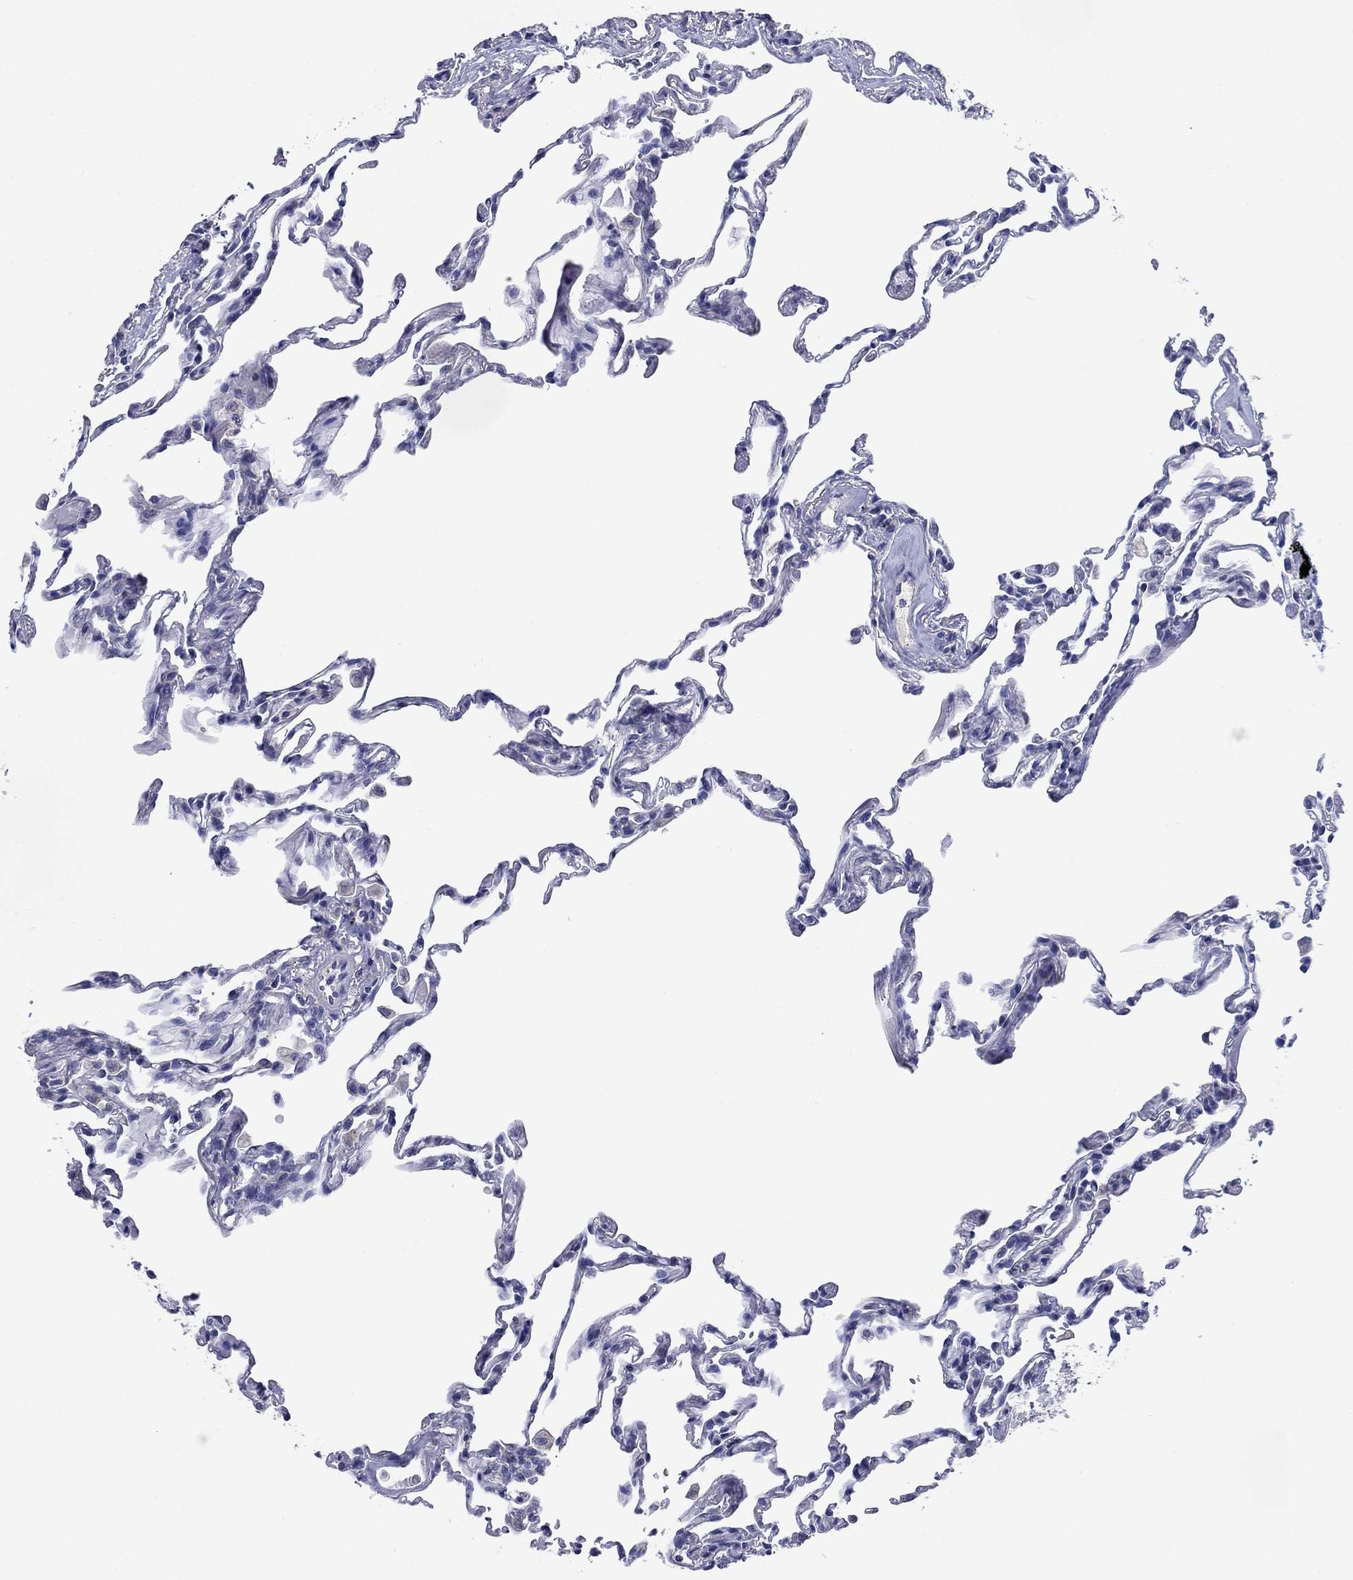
{"staining": {"intensity": "negative", "quantity": "none", "location": "none"}, "tissue": "lung", "cell_type": "Alveolar cells", "image_type": "normal", "snomed": [{"axis": "morphology", "description": "Normal tissue, NOS"}, {"axis": "topography", "description": "Lung"}], "caption": "Human lung stained for a protein using IHC displays no expression in alveolar cells.", "gene": "CLVS1", "patient": {"sex": "female", "age": 57}}